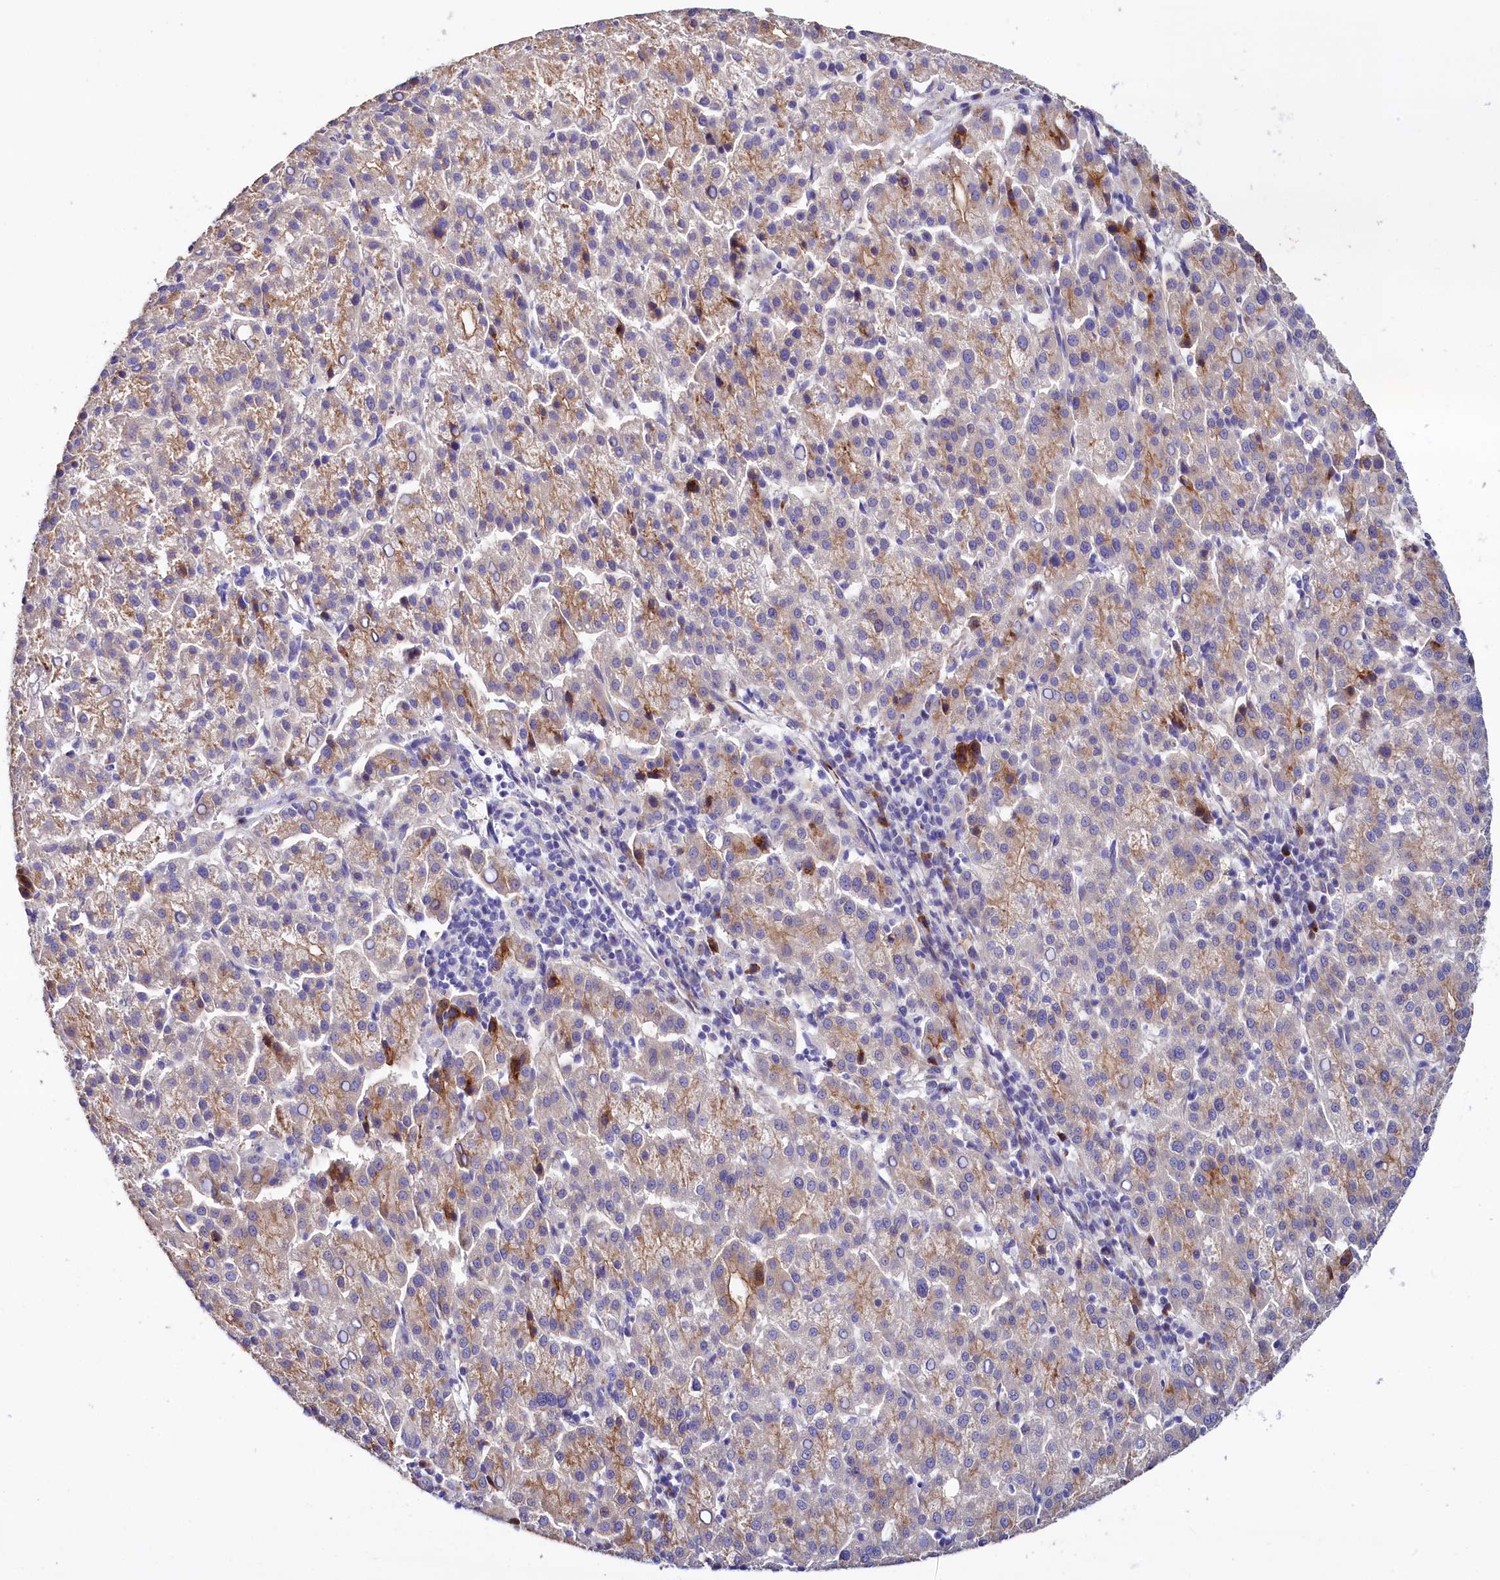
{"staining": {"intensity": "moderate", "quantity": "<25%", "location": "cytoplasmic/membranous"}, "tissue": "liver cancer", "cell_type": "Tumor cells", "image_type": "cancer", "snomed": [{"axis": "morphology", "description": "Carcinoma, Hepatocellular, NOS"}, {"axis": "topography", "description": "Liver"}], "caption": "The immunohistochemical stain highlights moderate cytoplasmic/membranous staining in tumor cells of hepatocellular carcinoma (liver) tissue.", "gene": "WNT8A", "patient": {"sex": "female", "age": 58}}